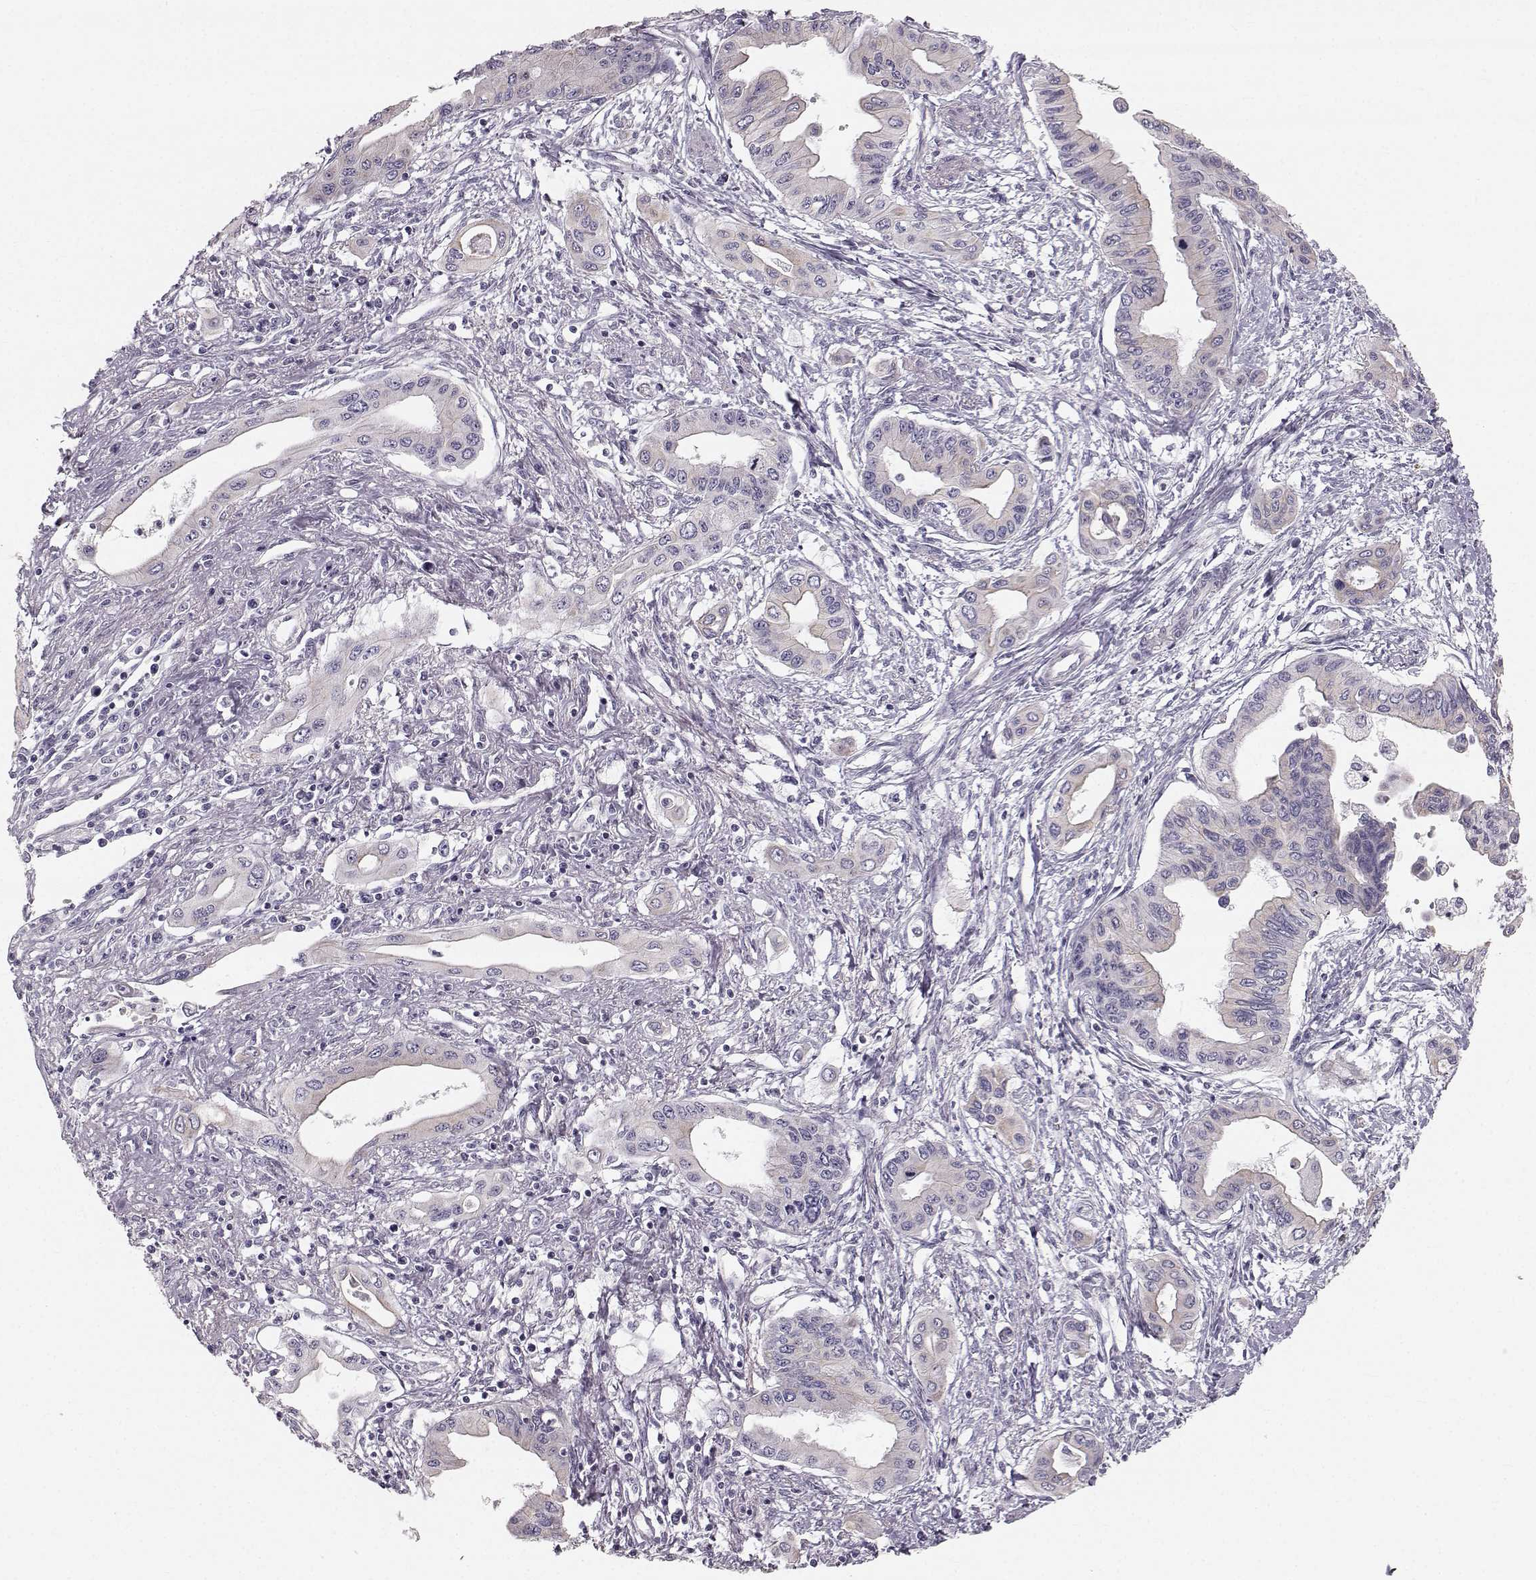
{"staining": {"intensity": "negative", "quantity": "none", "location": "none"}, "tissue": "pancreatic cancer", "cell_type": "Tumor cells", "image_type": "cancer", "snomed": [{"axis": "morphology", "description": "Adenocarcinoma, NOS"}, {"axis": "topography", "description": "Pancreas"}], "caption": "Immunohistochemical staining of human pancreatic adenocarcinoma displays no significant staining in tumor cells.", "gene": "RUNDC3A", "patient": {"sex": "female", "age": 62}}